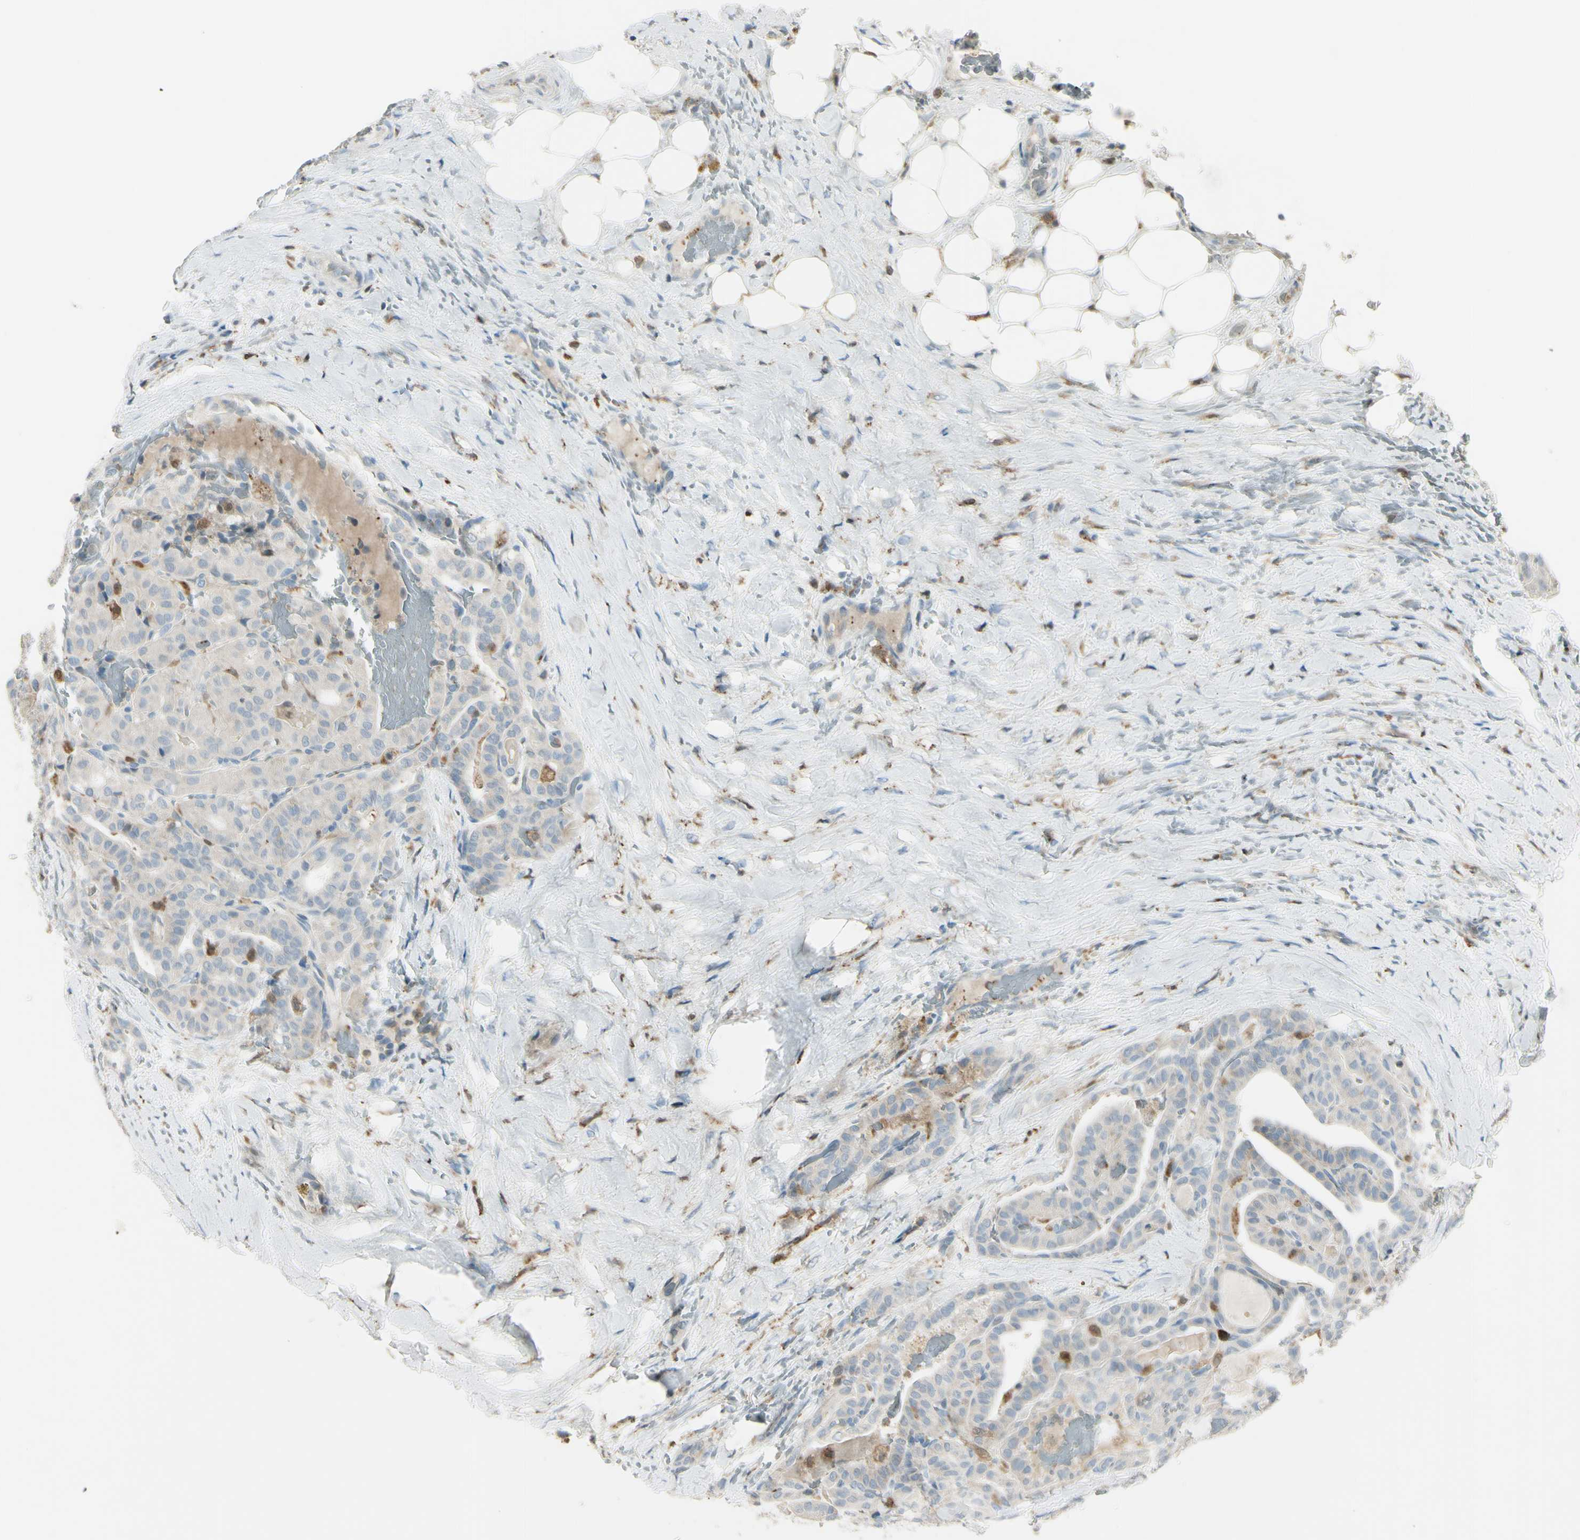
{"staining": {"intensity": "weak", "quantity": ">75%", "location": "cytoplasmic/membranous"}, "tissue": "thyroid cancer", "cell_type": "Tumor cells", "image_type": "cancer", "snomed": [{"axis": "morphology", "description": "Papillary adenocarcinoma, NOS"}, {"axis": "topography", "description": "Thyroid gland"}], "caption": "A photomicrograph of human papillary adenocarcinoma (thyroid) stained for a protein demonstrates weak cytoplasmic/membranous brown staining in tumor cells.", "gene": "CYRIB", "patient": {"sex": "male", "age": 77}}